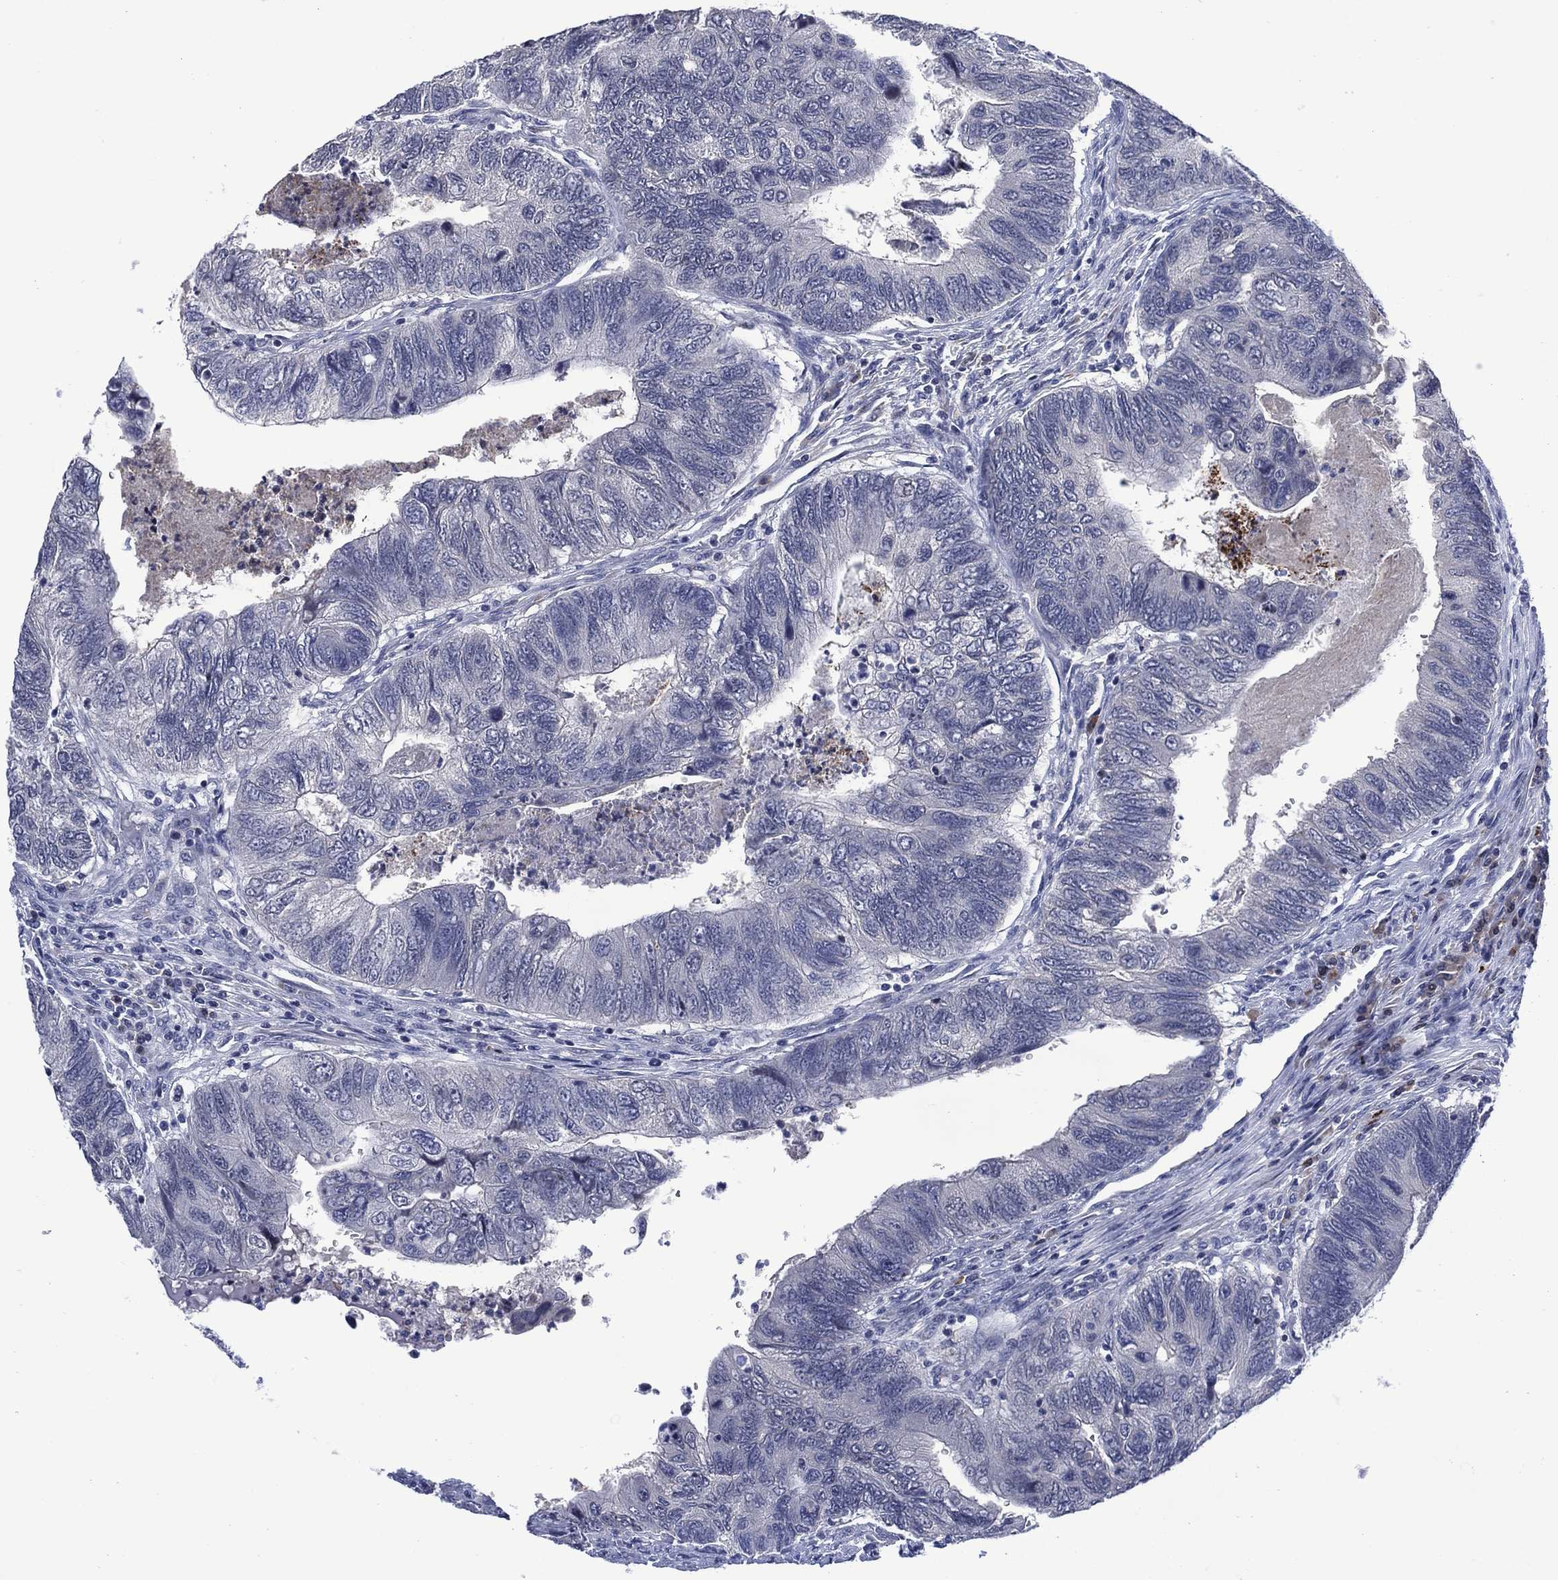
{"staining": {"intensity": "negative", "quantity": "none", "location": "none"}, "tissue": "colorectal cancer", "cell_type": "Tumor cells", "image_type": "cancer", "snomed": [{"axis": "morphology", "description": "Adenocarcinoma, NOS"}, {"axis": "topography", "description": "Colon"}], "caption": "The IHC image has no significant expression in tumor cells of colorectal cancer (adenocarcinoma) tissue.", "gene": "USP26", "patient": {"sex": "female", "age": 67}}